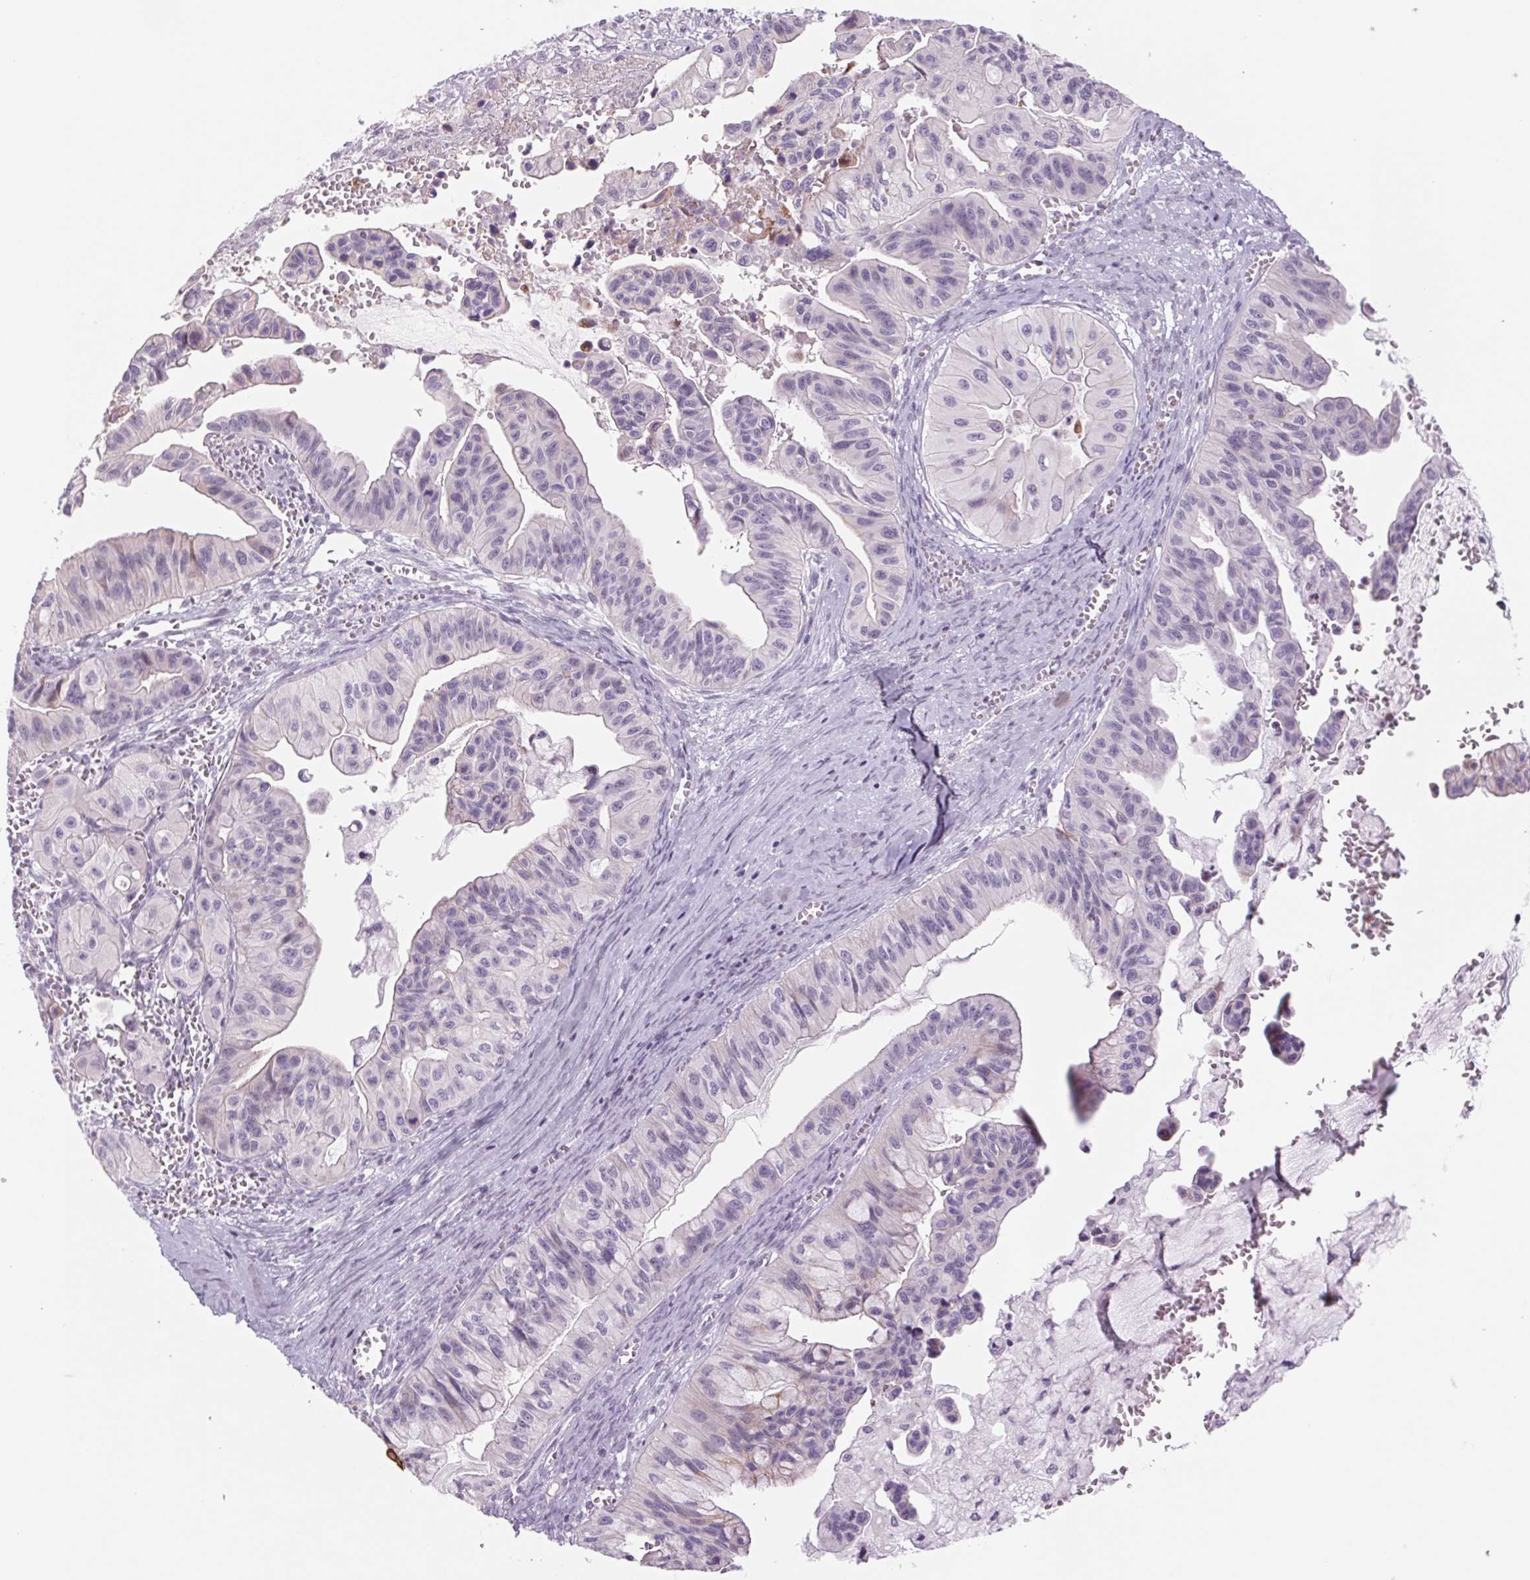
{"staining": {"intensity": "negative", "quantity": "none", "location": "none"}, "tissue": "ovarian cancer", "cell_type": "Tumor cells", "image_type": "cancer", "snomed": [{"axis": "morphology", "description": "Cystadenocarcinoma, mucinous, NOS"}, {"axis": "topography", "description": "Ovary"}], "caption": "This micrograph is of ovarian cancer (mucinous cystadenocarcinoma) stained with immunohistochemistry to label a protein in brown with the nuclei are counter-stained blue. There is no staining in tumor cells.", "gene": "KRT1", "patient": {"sex": "female", "age": 72}}